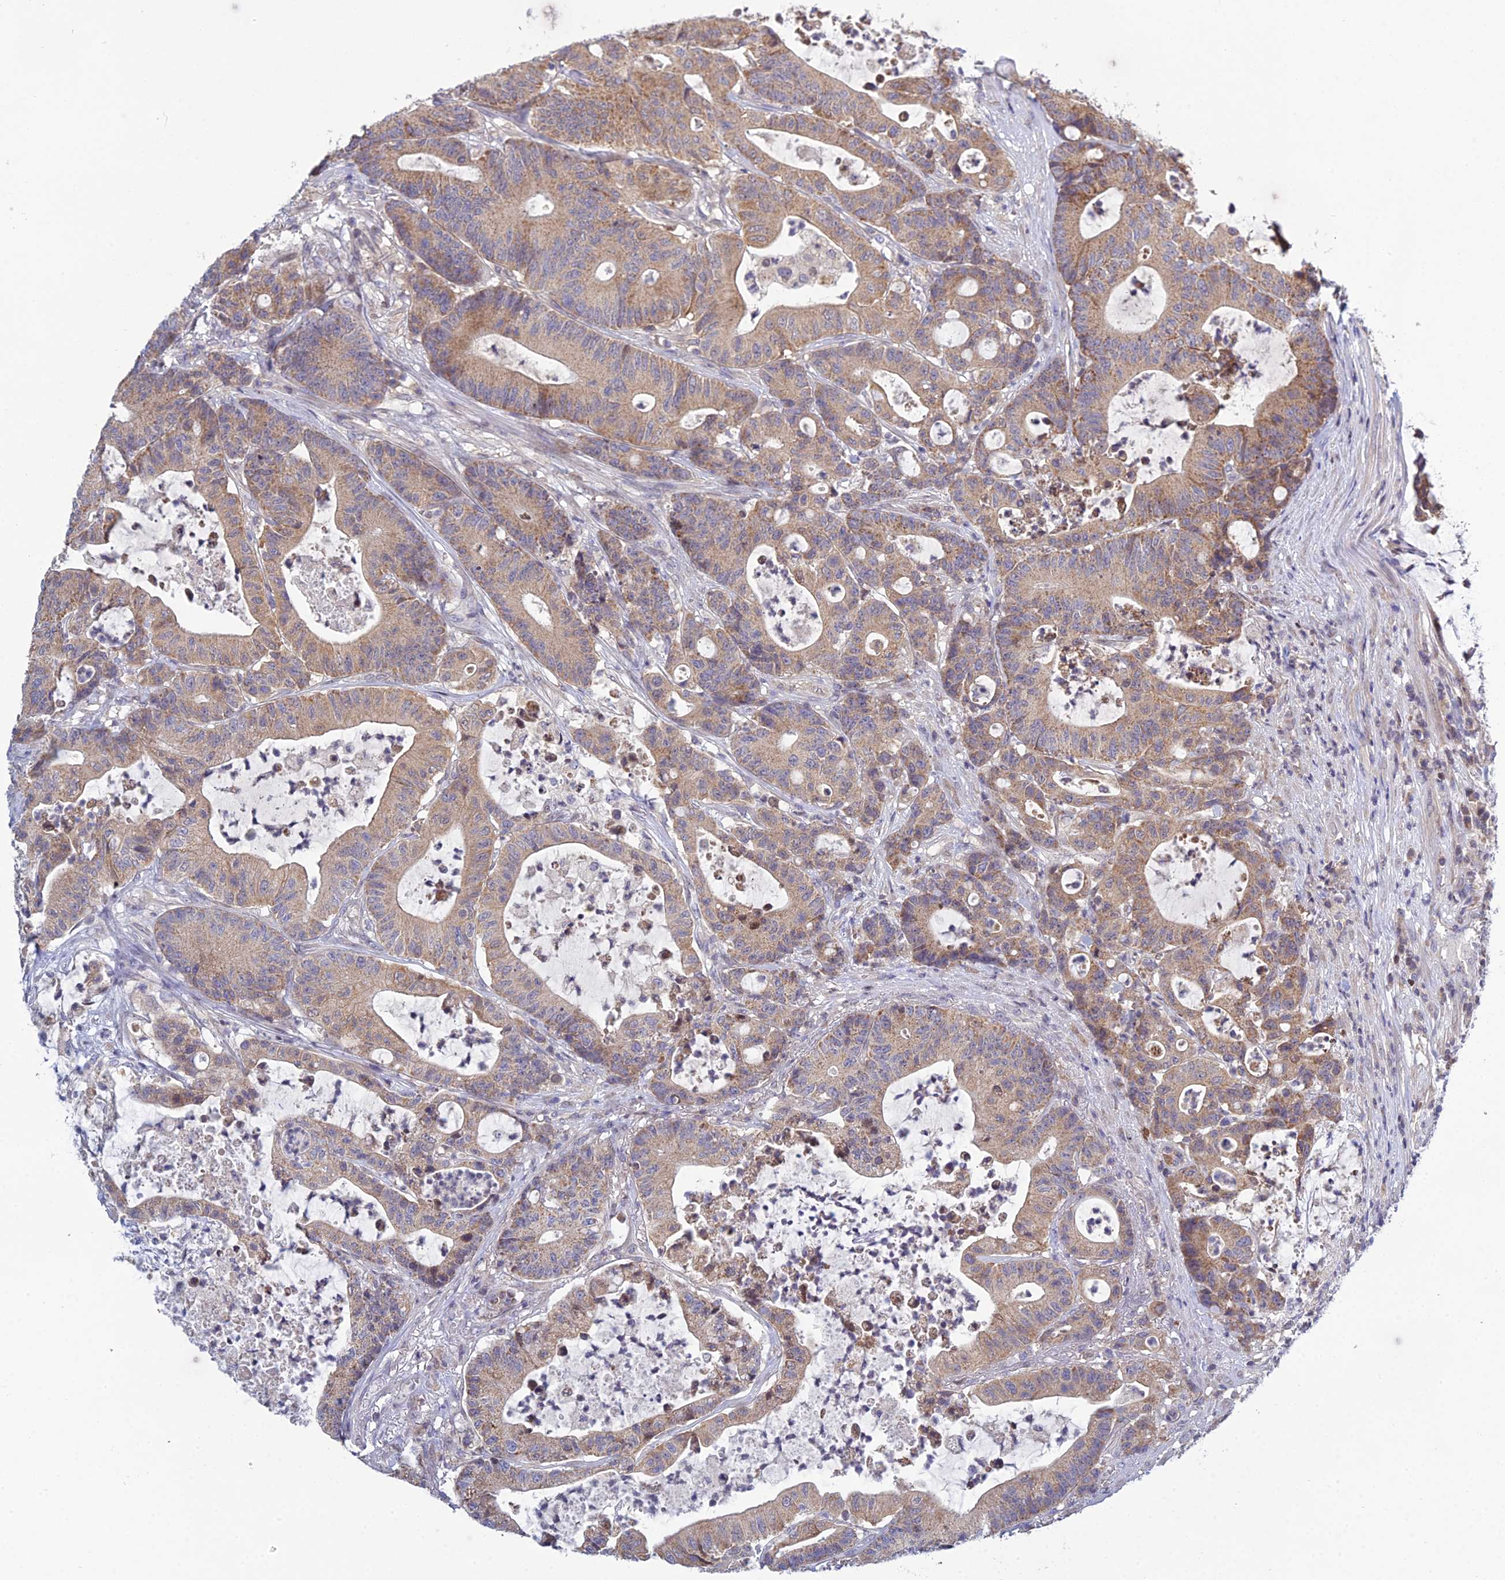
{"staining": {"intensity": "moderate", "quantity": ">75%", "location": "cytoplasmic/membranous"}, "tissue": "colorectal cancer", "cell_type": "Tumor cells", "image_type": "cancer", "snomed": [{"axis": "morphology", "description": "Adenocarcinoma, NOS"}, {"axis": "topography", "description": "Colon"}], "caption": "This is an image of immunohistochemistry staining of colorectal adenocarcinoma, which shows moderate staining in the cytoplasmic/membranous of tumor cells.", "gene": "ELOA2", "patient": {"sex": "female", "age": 84}}